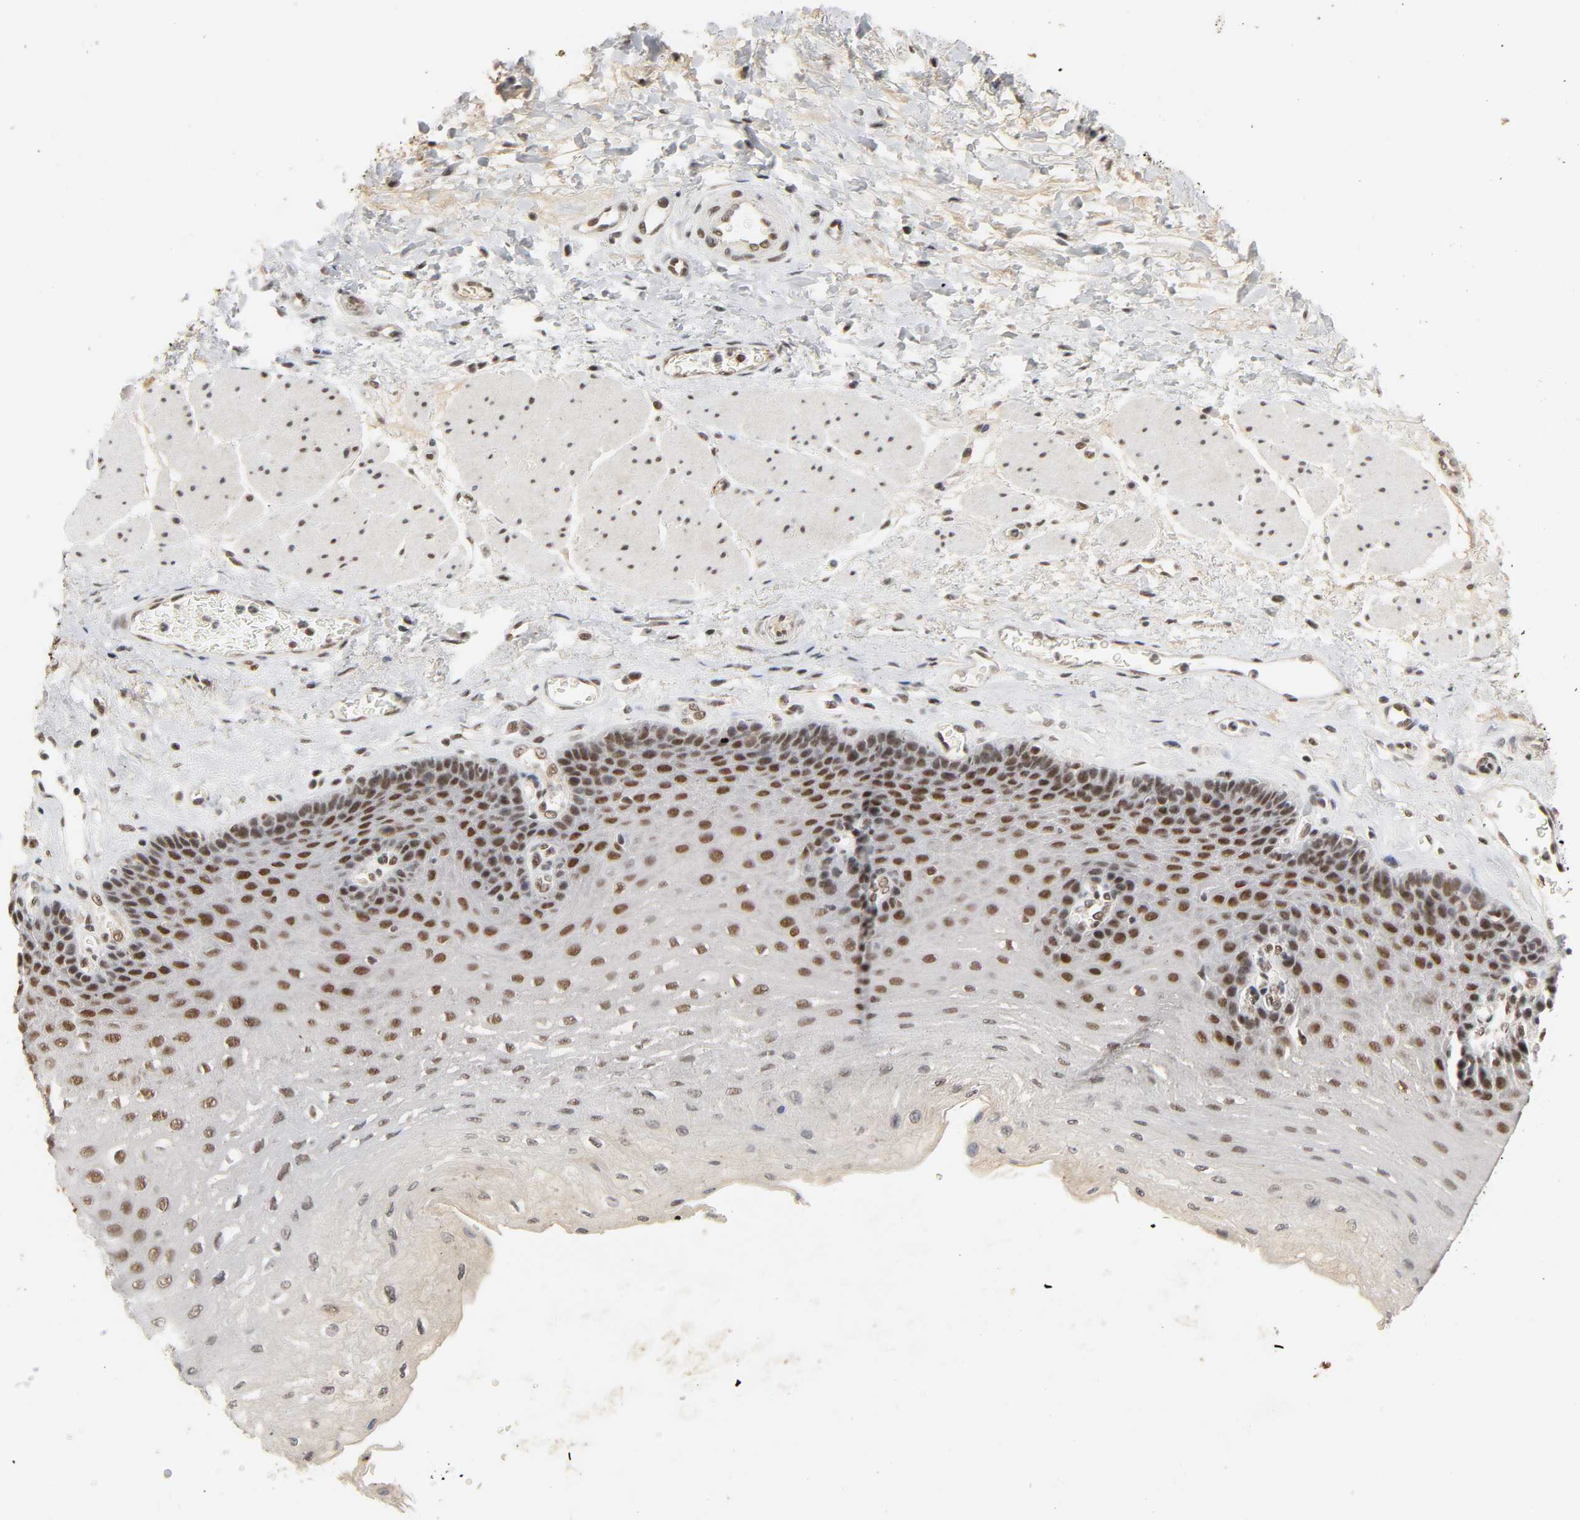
{"staining": {"intensity": "moderate", "quantity": ">75%", "location": "nuclear"}, "tissue": "esophagus", "cell_type": "Squamous epithelial cells", "image_type": "normal", "snomed": [{"axis": "morphology", "description": "Normal tissue, NOS"}, {"axis": "topography", "description": "Esophagus"}], "caption": "Esophagus was stained to show a protein in brown. There is medium levels of moderate nuclear expression in about >75% of squamous epithelial cells. Ihc stains the protein in brown and the nuclei are stained blue.", "gene": "NCOA6", "patient": {"sex": "female", "age": 72}}